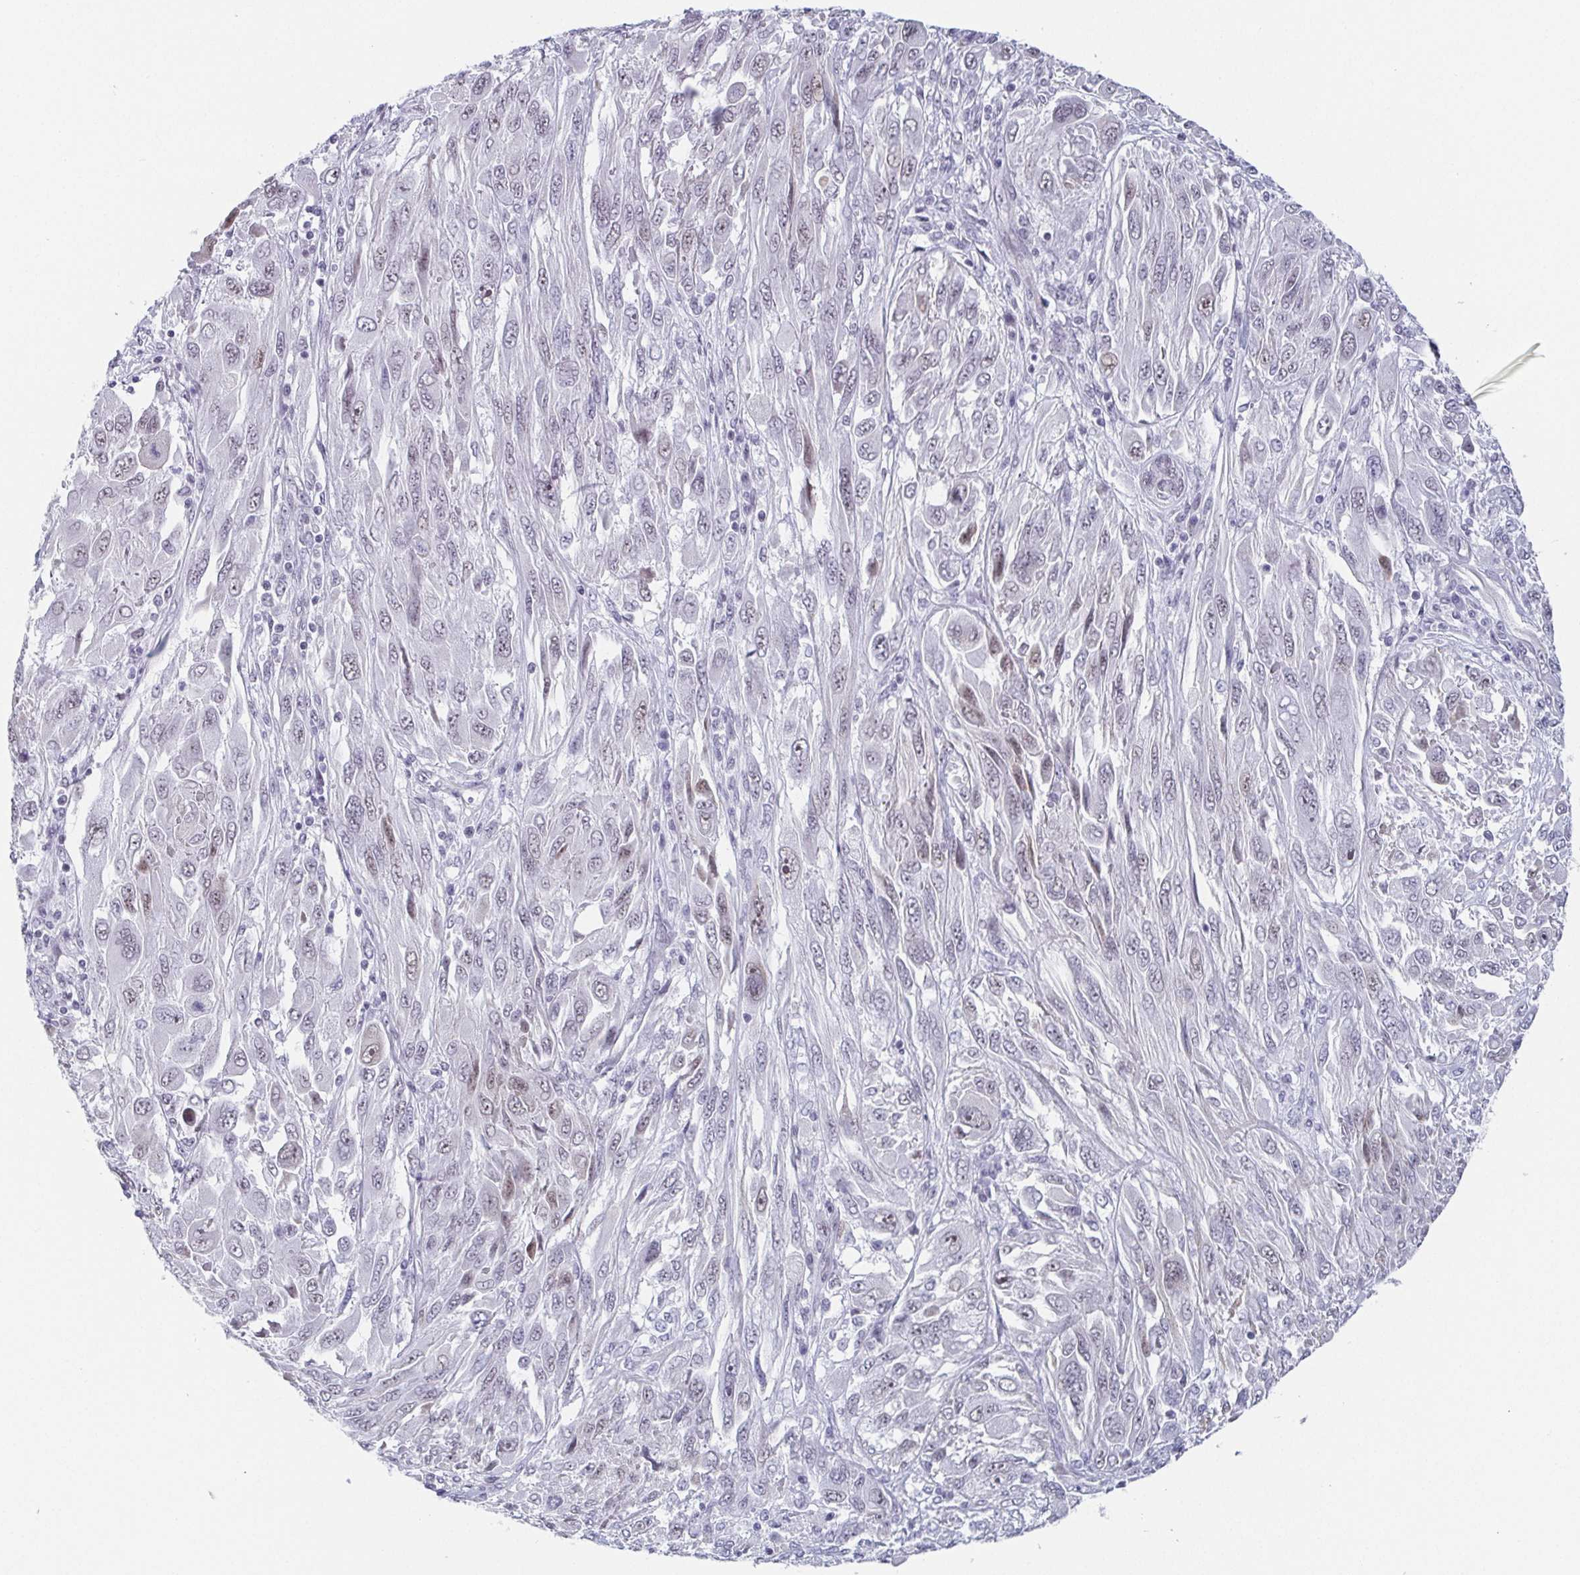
{"staining": {"intensity": "weak", "quantity": "<25%", "location": "nuclear"}, "tissue": "melanoma", "cell_type": "Tumor cells", "image_type": "cancer", "snomed": [{"axis": "morphology", "description": "Malignant melanoma, NOS"}, {"axis": "topography", "description": "Skin"}], "caption": "There is no significant expression in tumor cells of melanoma.", "gene": "EXOSC7", "patient": {"sex": "female", "age": 91}}